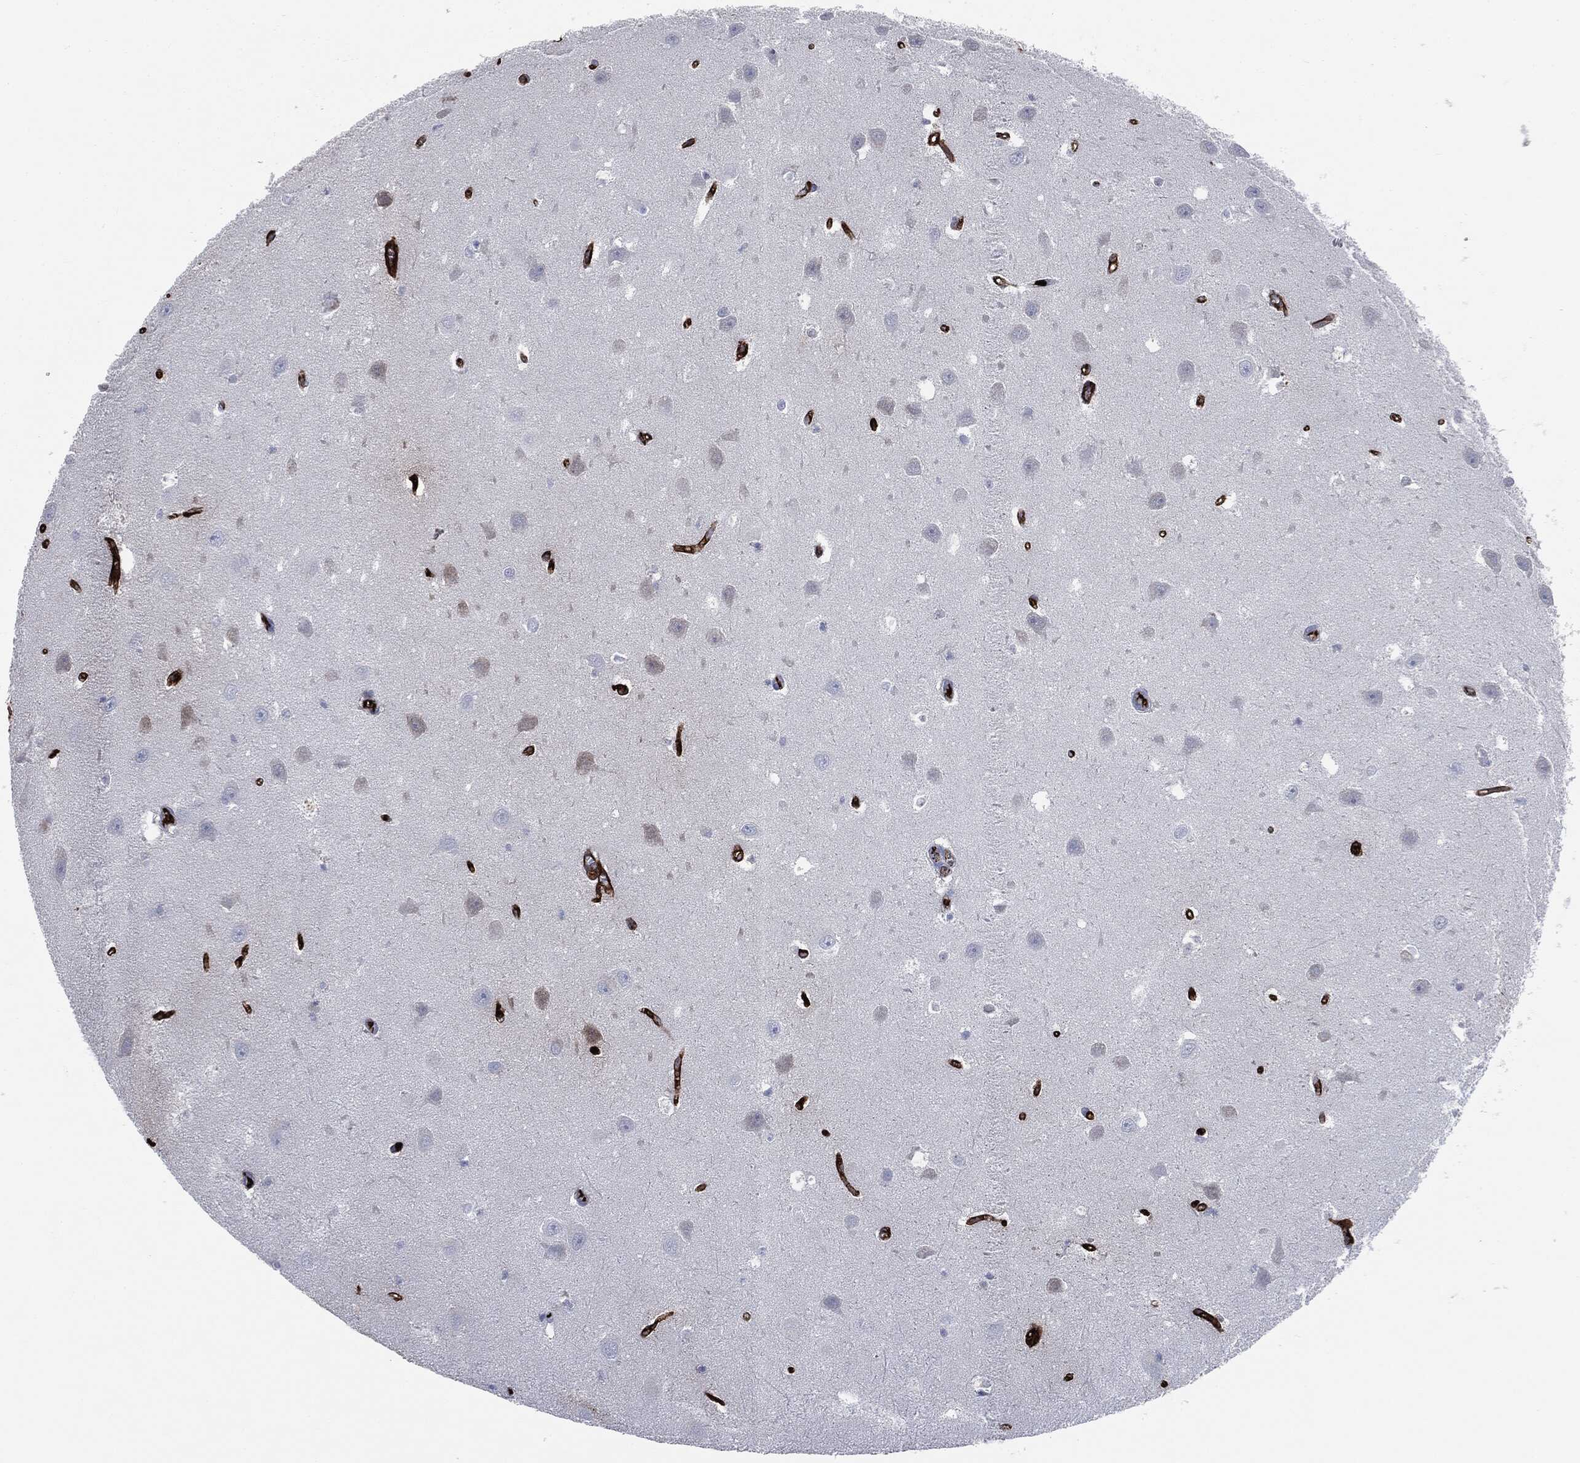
{"staining": {"intensity": "negative", "quantity": "none", "location": "none"}, "tissue": "hippocampus", "cell_type": "Glial cells", "image_type": "normal", "snomed": [{"axis": "morphology", "description": "Normal tissue, NOS"}, {"axis": "topography", "description": "Hippocampus"}], "caption": "High magnification brightfield microscopy of benign hippocampus stained with DAB (brown) and counterstained with hematoxylin (blue): glial cells show no significant positivity.", "gene": "APOB", "patient": {"sex": "female", "age": 64}}